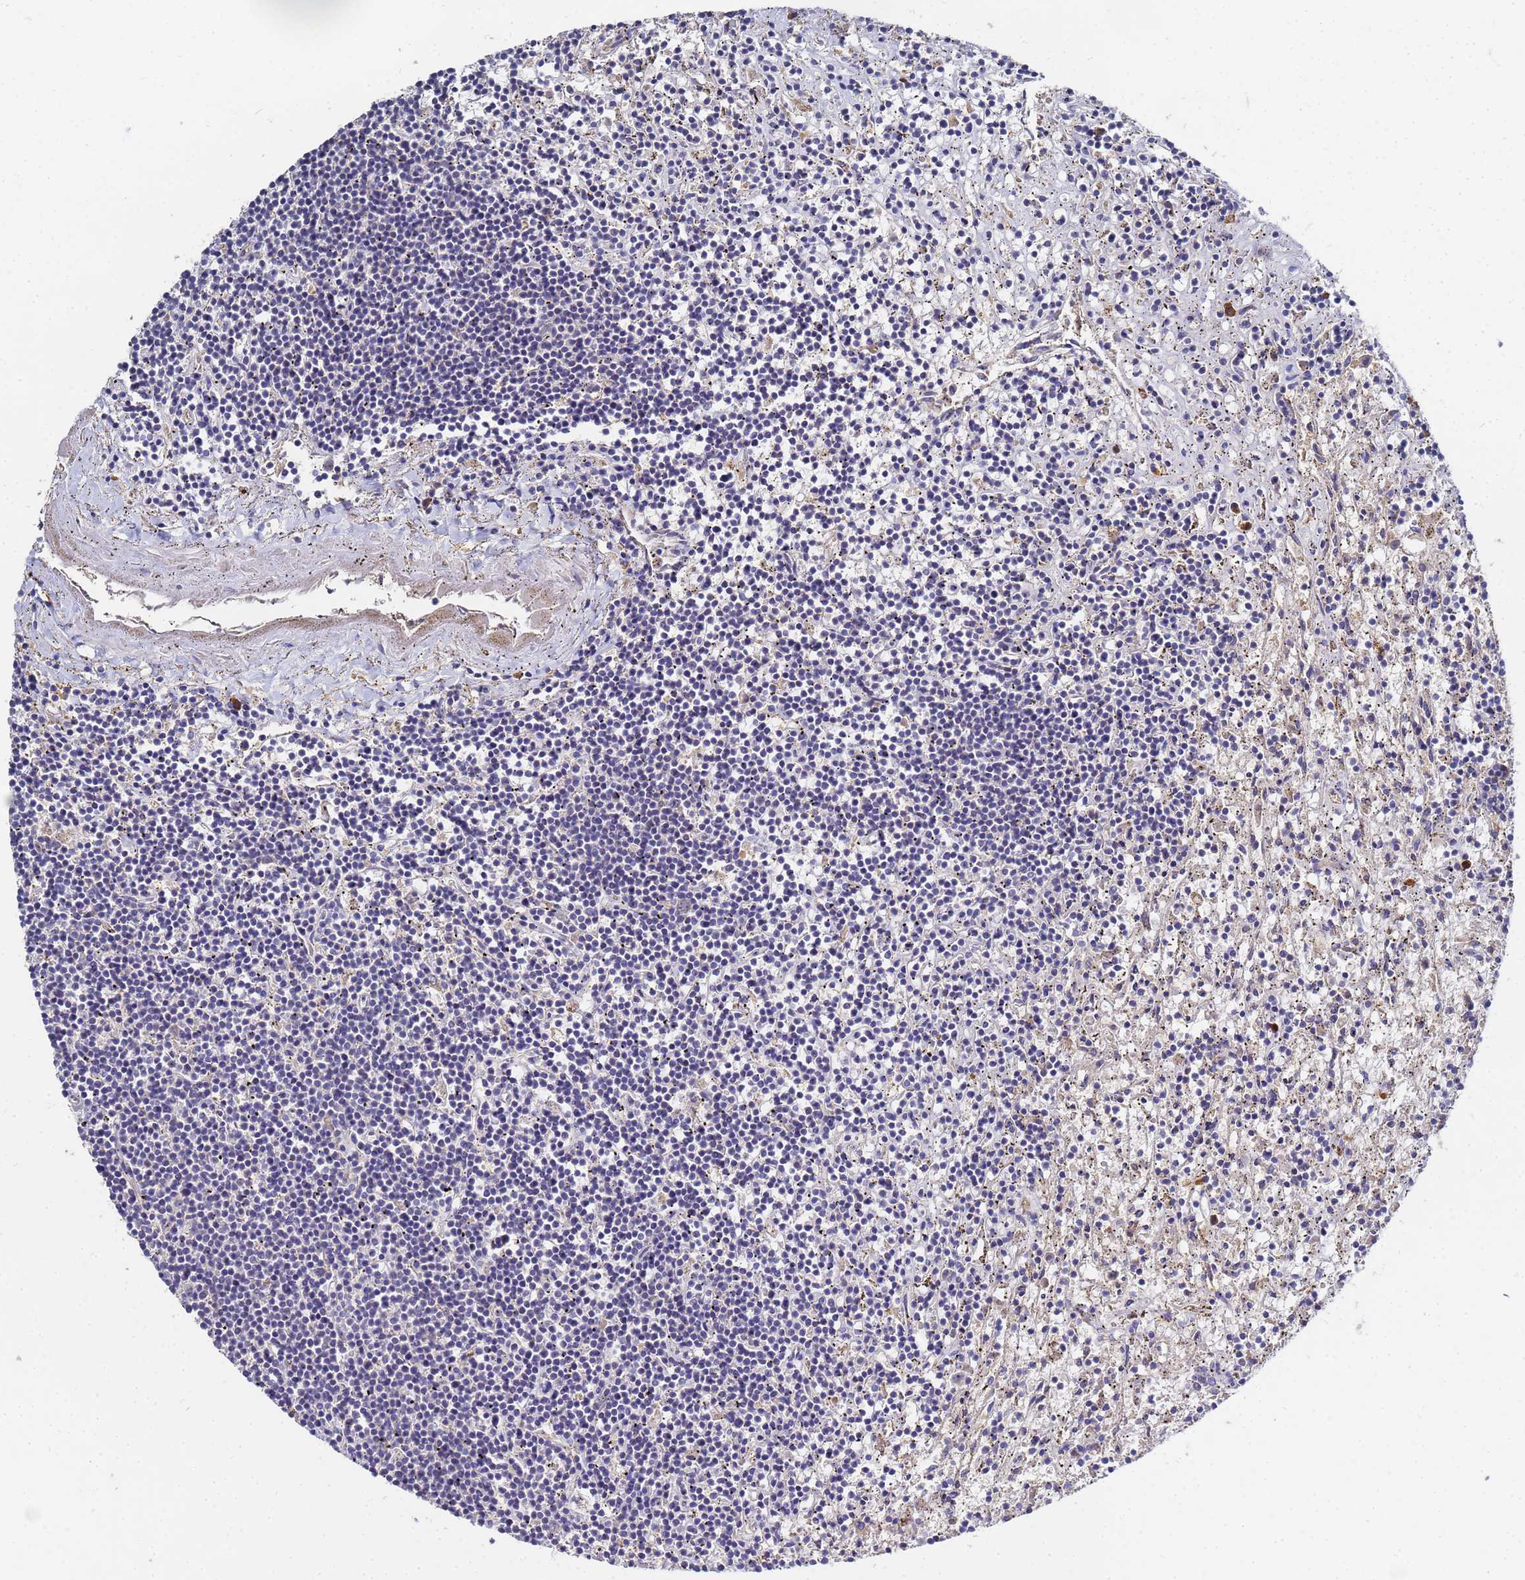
{"staining": {"intensity": "negative", "quantity": "none", "location": "none"}, "tissue": "lymphoma", "cell_type": "Tumor cells", "image_type": "cancer", "snomed": [{"axis": "morphology", "description": "Malignant lymphoma, non-Hodgkin's type, Low grade"}, {"axis": "topography", "description": "Spleen"}], "caption": "Low-grade malignant lymphoma, non-Hodgkin's type was stained to show a protein in brown. There is no significant expression in tumor cells.", "gene": "TCP10L", "patient": {"sex": "male", "age": 76}}